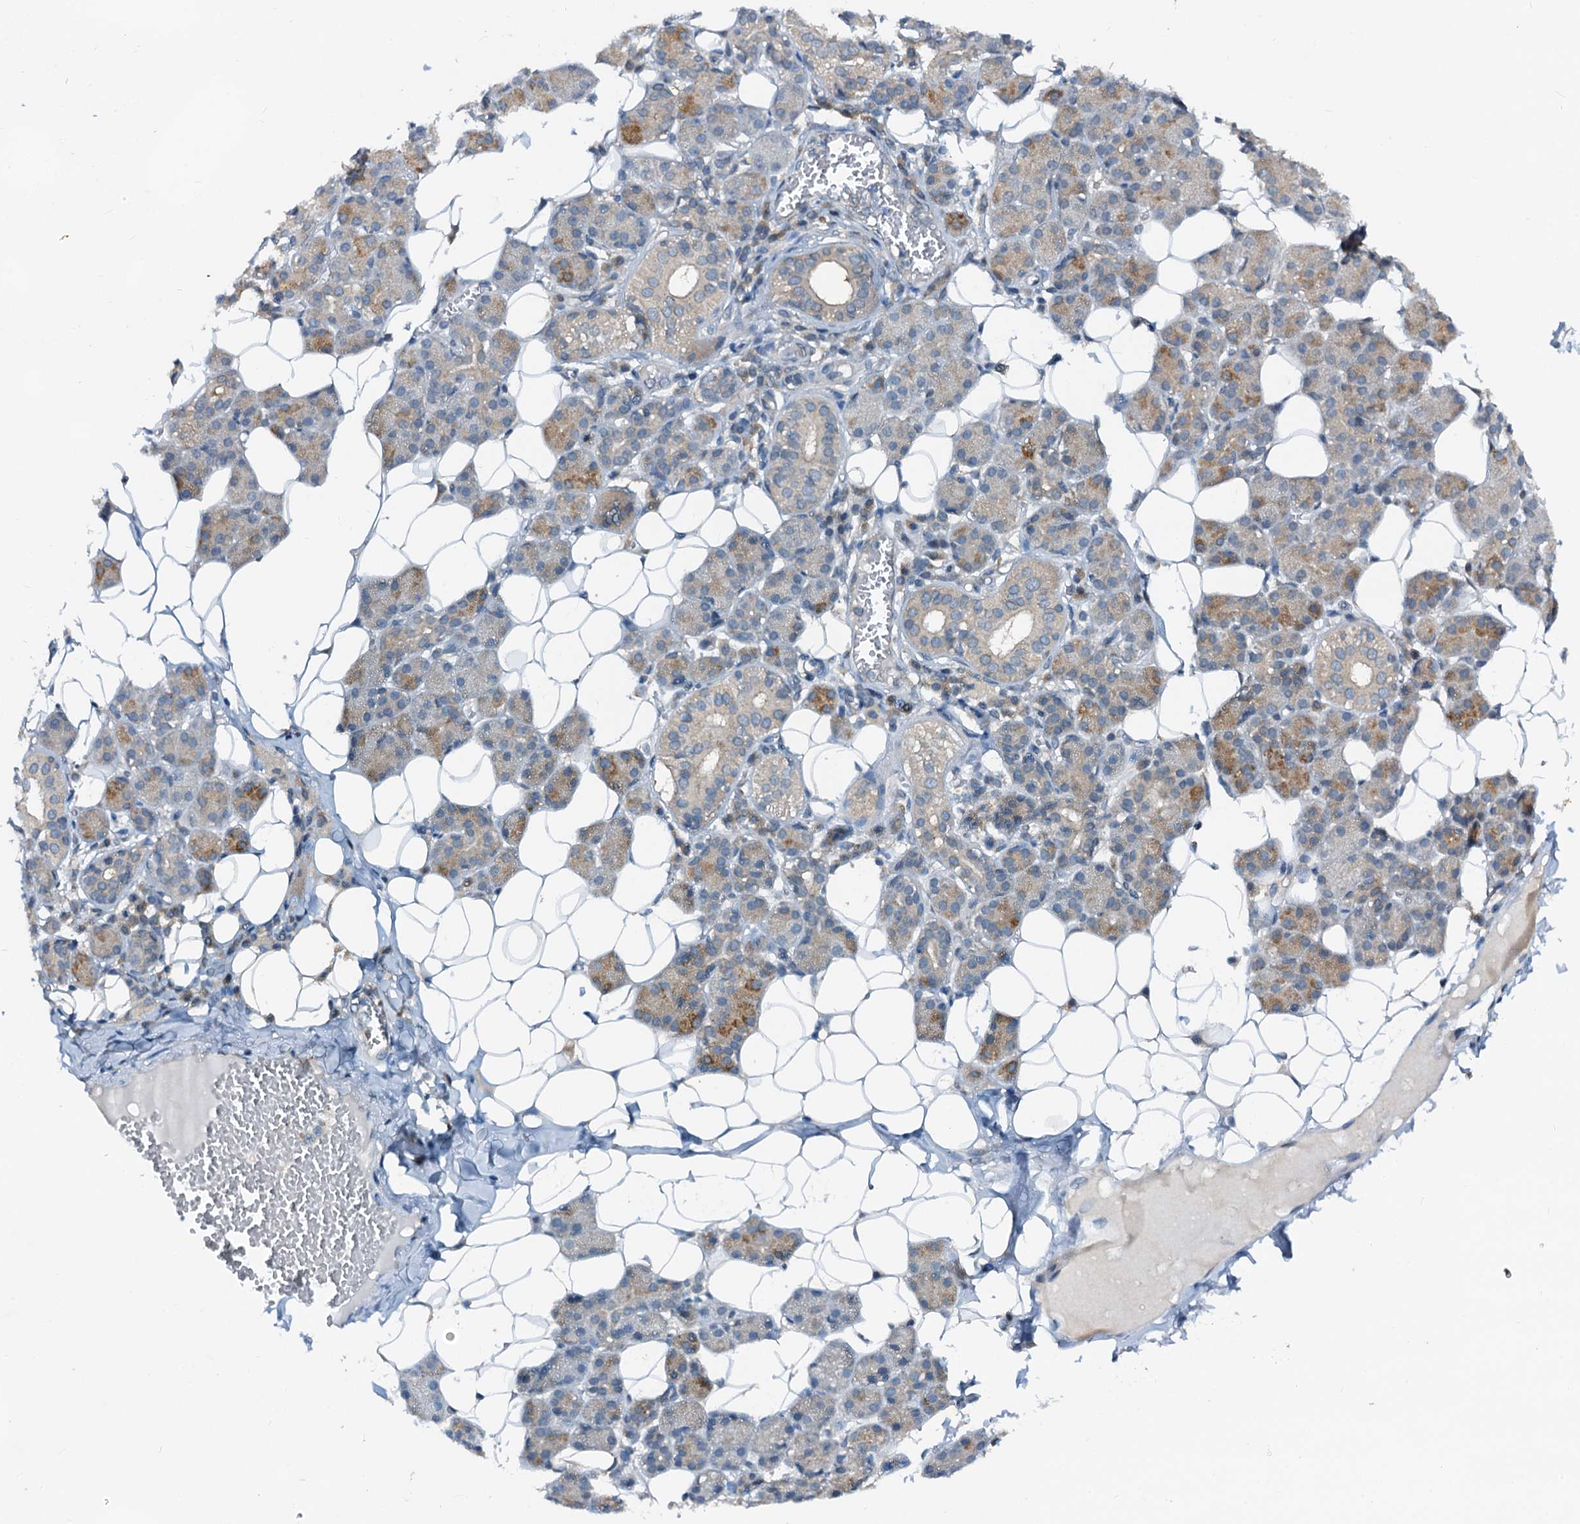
{"staining": {"intensity": "moderate", "quantity": "<25%", "location": "cytoplasmic/membranous"}, "tissue": "salivary gland", "cell_type": "Glandular cells", "image_type": "normal", "snomed": [{"axis": "morphology", "description": "Normal tissue, NOS"}, {"axis": "topography", "description": "Salivary gland"}], "caption": "A low amount of moderate cytoplasmic/membranous positivity is present in approximately <25% of glandular cells in unremarkable salivary gland.", "gene": "PTGES3", "patient": {"sex": "female", "age": 33}}